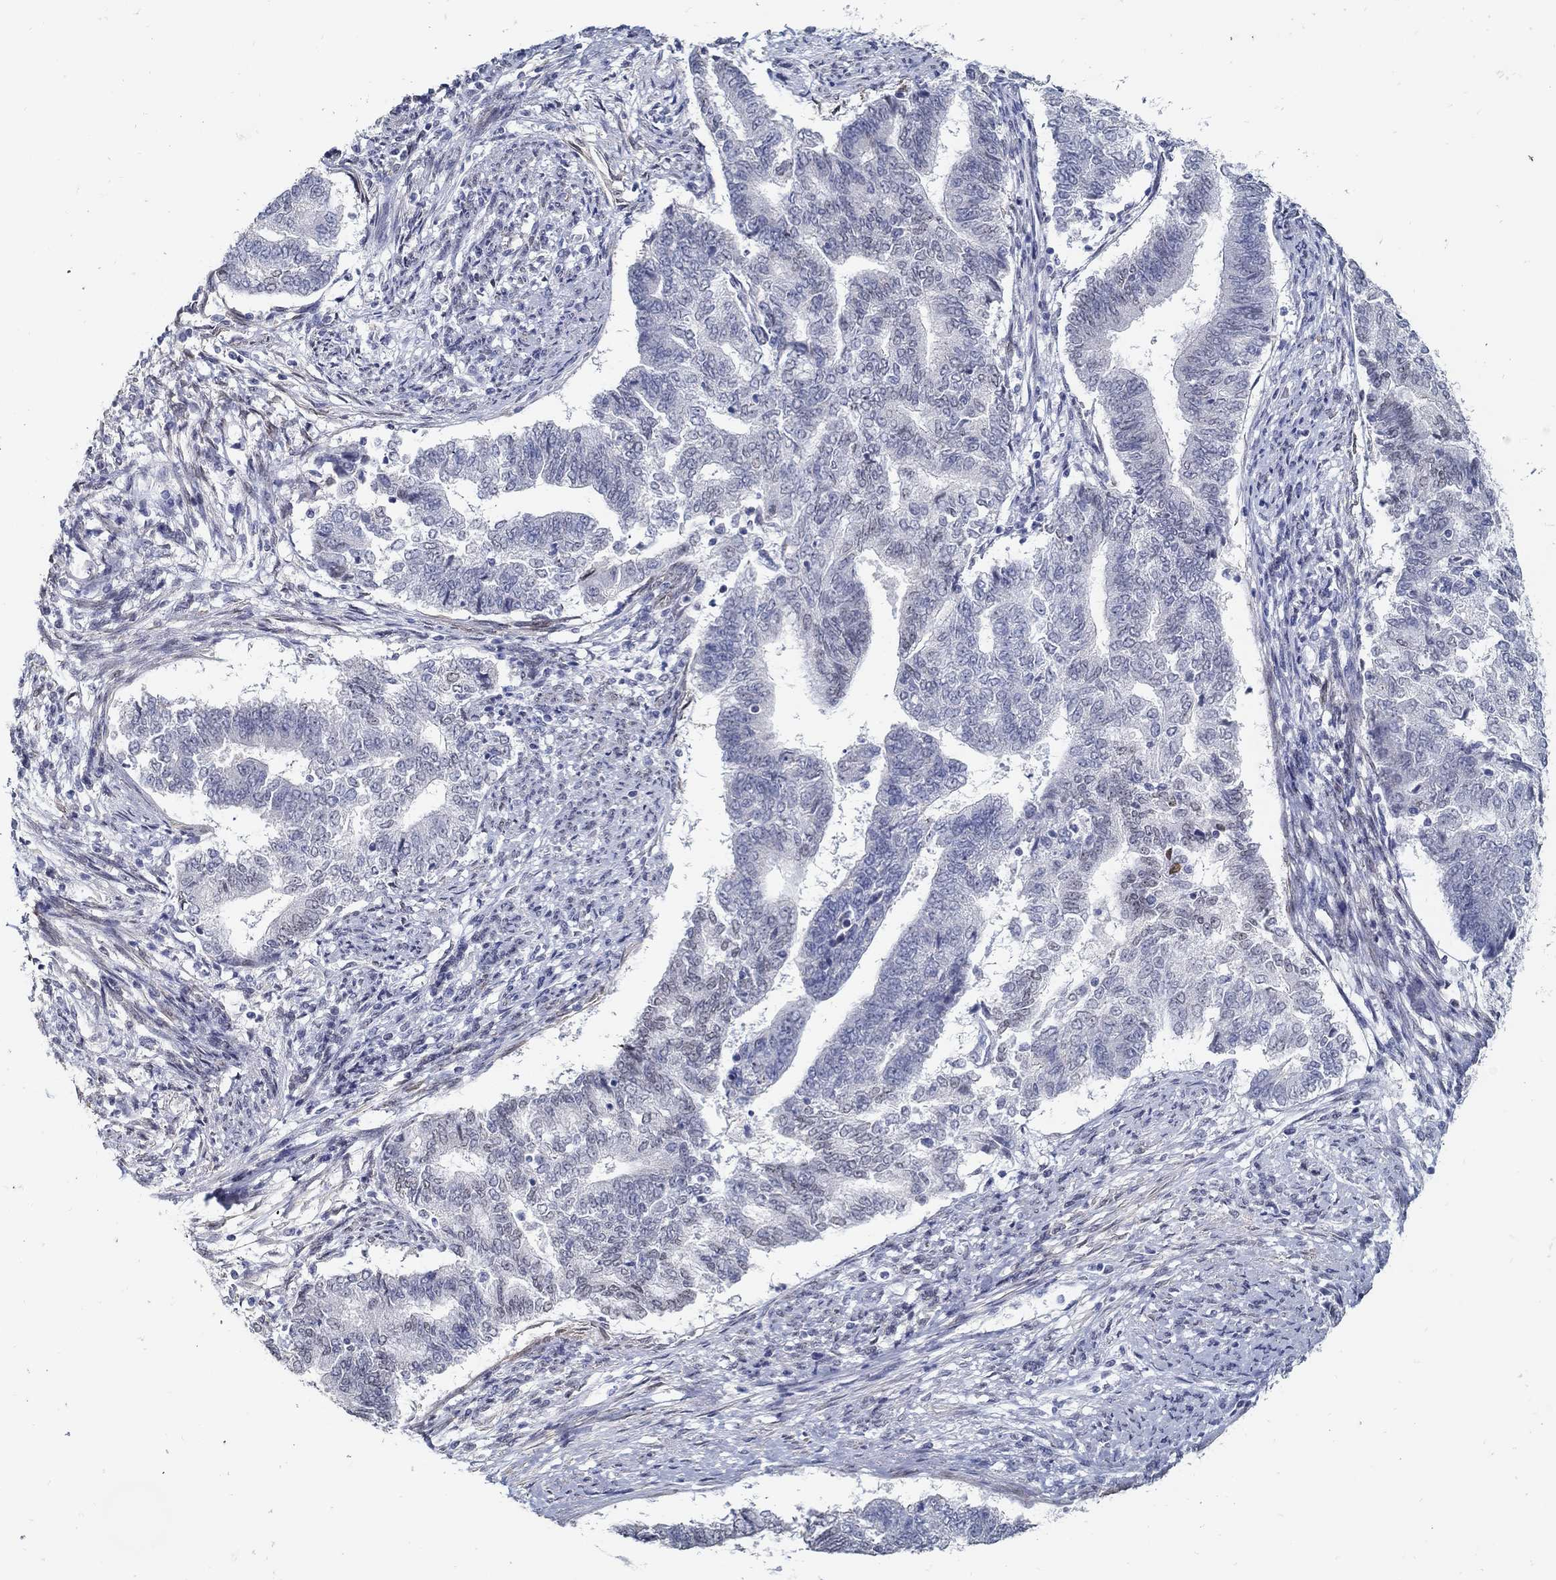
{"staining": {"intensity": "negative", "quantity": "none", "location": "none"}, "tissue": "endometrial cancer", "cell_type": "Tumor cells", "image_type": "cancer", "snomed": [{"axis": "morphology", "description": "Adenocarcinoma, NOS"}, {"axis": "topography", "description": "Endometrium"}], "caption": "High power microscopy micrograph of an IHC micrograph of adenocarcinoma (endometrial), revealing no significant expression in tumor cells.", "gene": "USP29", "patient": {"sex": "female", "age": 65}}